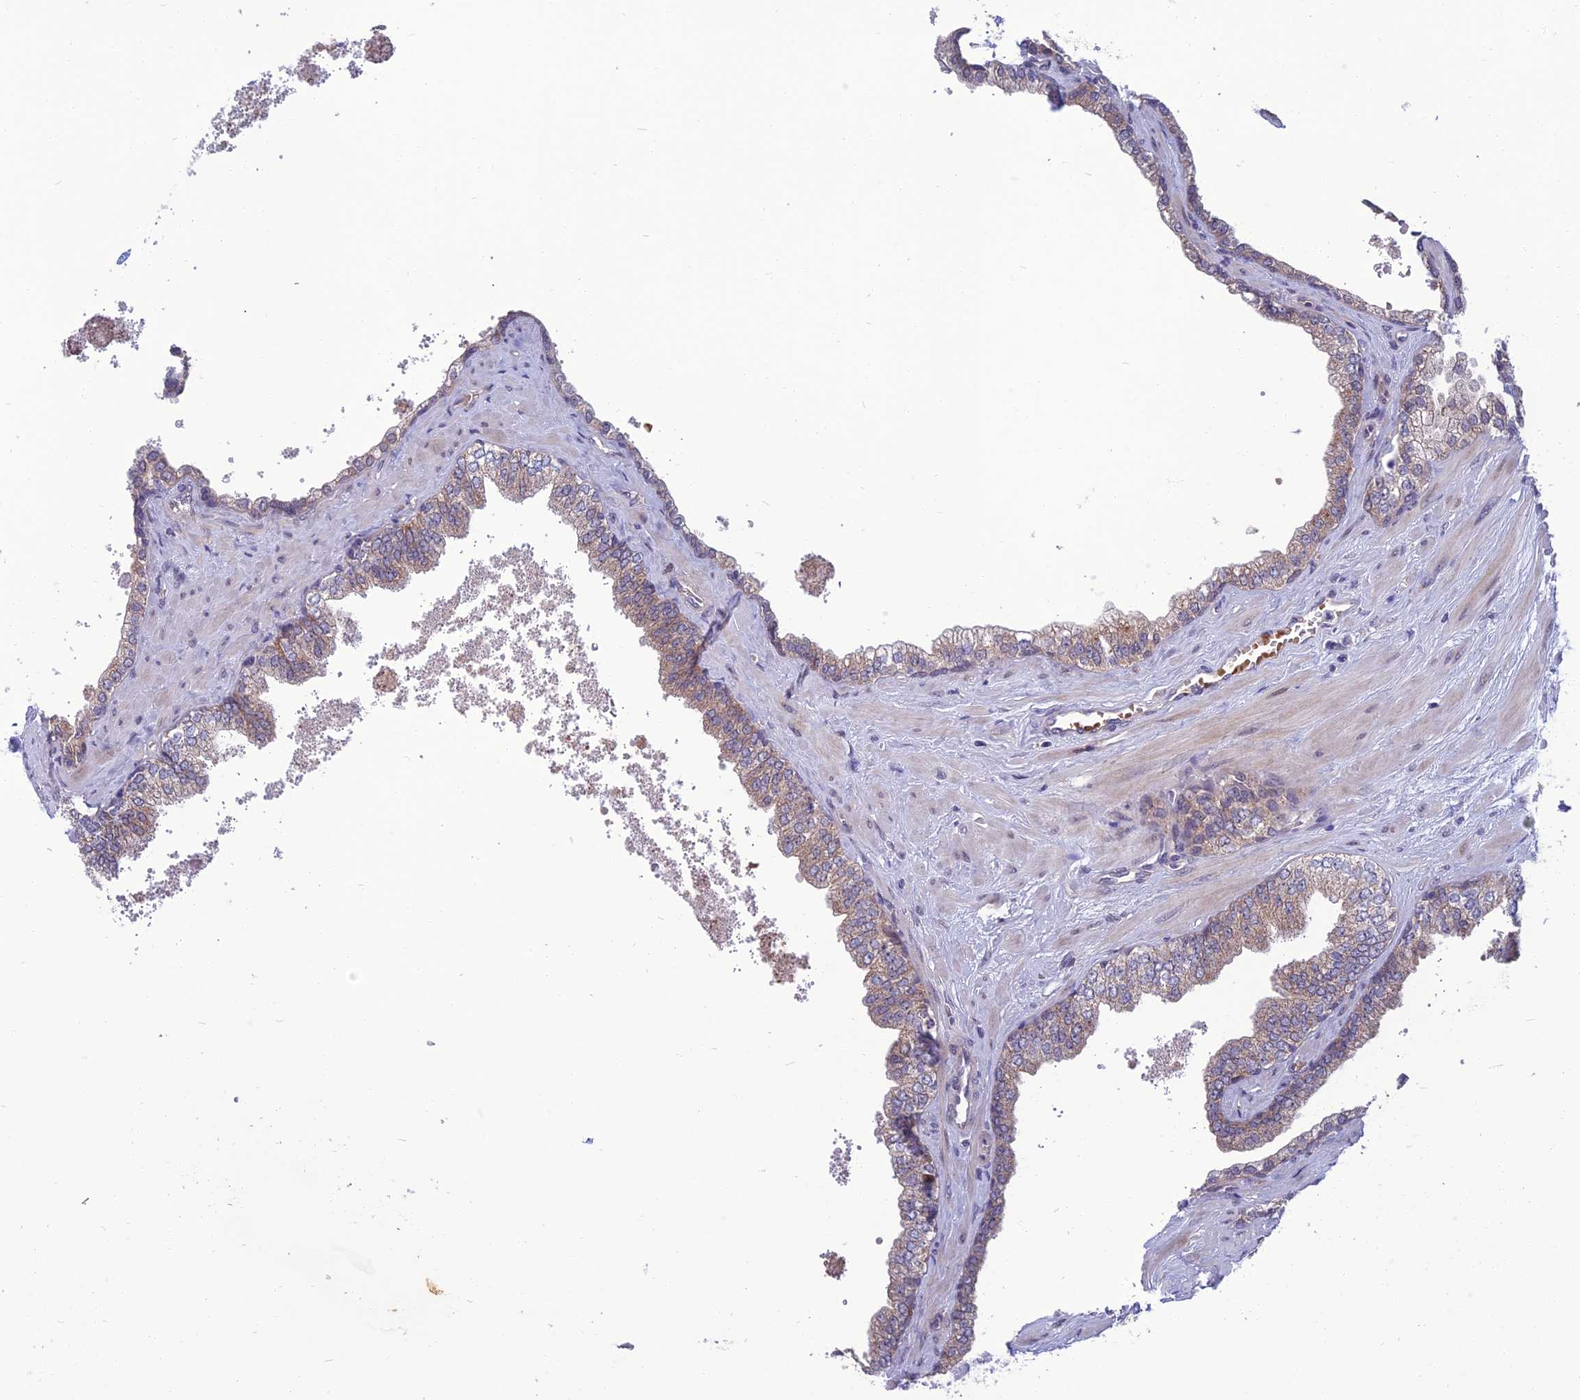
{"staining": {"intensity": "weak", "quantity": "25%-75%", "location": "cytoplasmic/membranous"}, "tissue": "prostate", "cell_type": "Glandular cells", "image_type": "normal", "snomed": [{"axis": "morphology", "description": "Normal tissue, NOS"}, {"axis": "topography", "description": "Prostate"}], "caption": "Immunohistochemical staining of normal human prostate reveals 25%-75% levels of weak cytoplasmic/membranous protein positivity in about 25%-75% of glandular cells.", "gene": "GIPC1", "patient": {"sex": "male", "age": 60}}